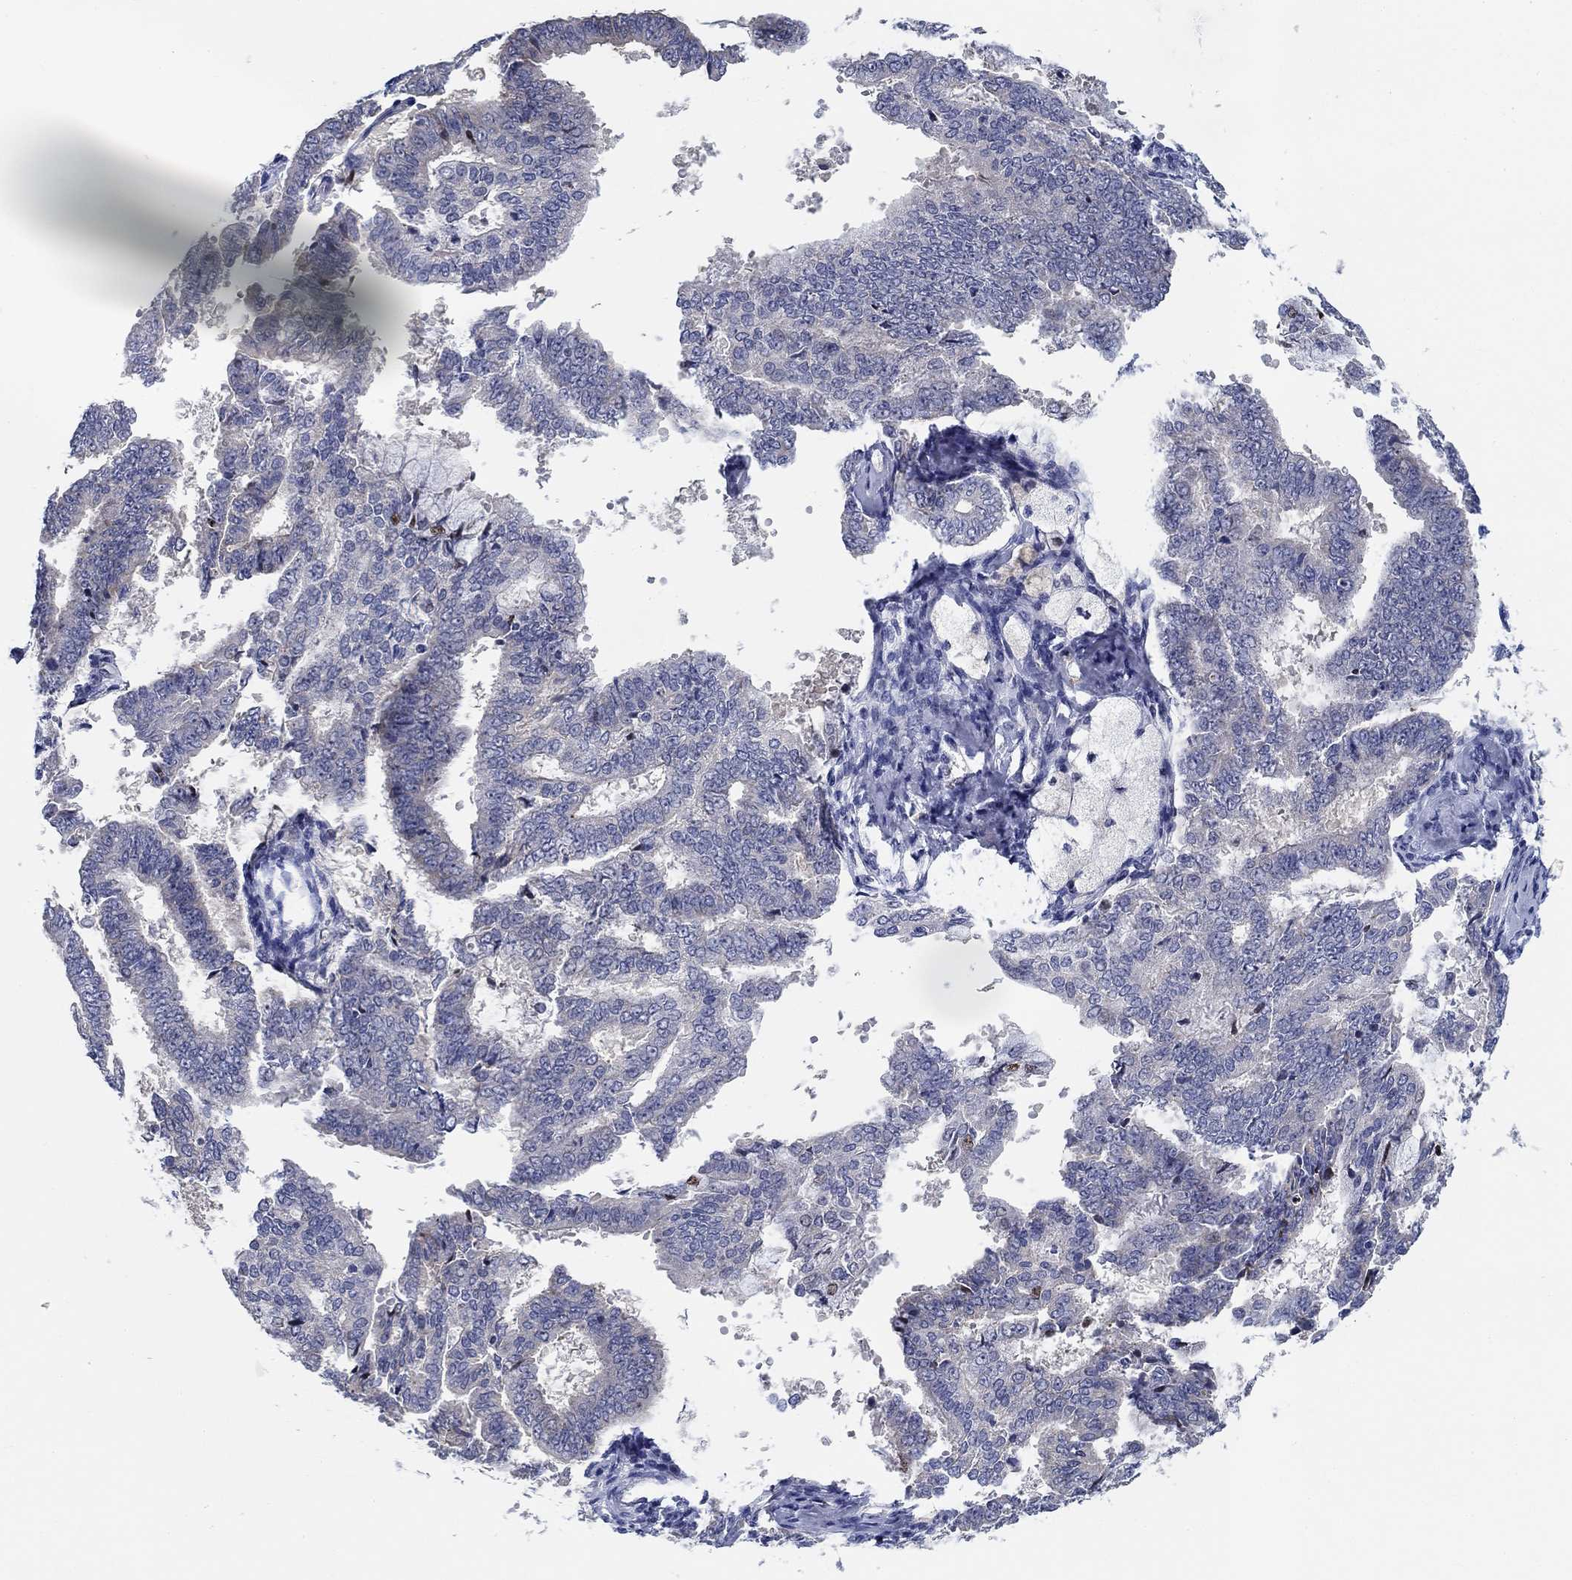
{"staining": {"intensity": "negative", "quantity": "none", "location": "none"}, "tissue": "endometrial cancer", "cell_type": "Tumor cells", "image_type": "cancer", "snomed": [{"axis": "morphology", "description": "Adenocarcinoma, NOS"}, {"axis": "topography", "description": "Endometrium"}], "caption": "A high-resolution image shows immunohistochemistry (IHC) staining of endometrial cancer, which reveals no significant staining in tumor cells.", "gene": "SMIM18", "patient": {"sex": "female", "age": 63}}